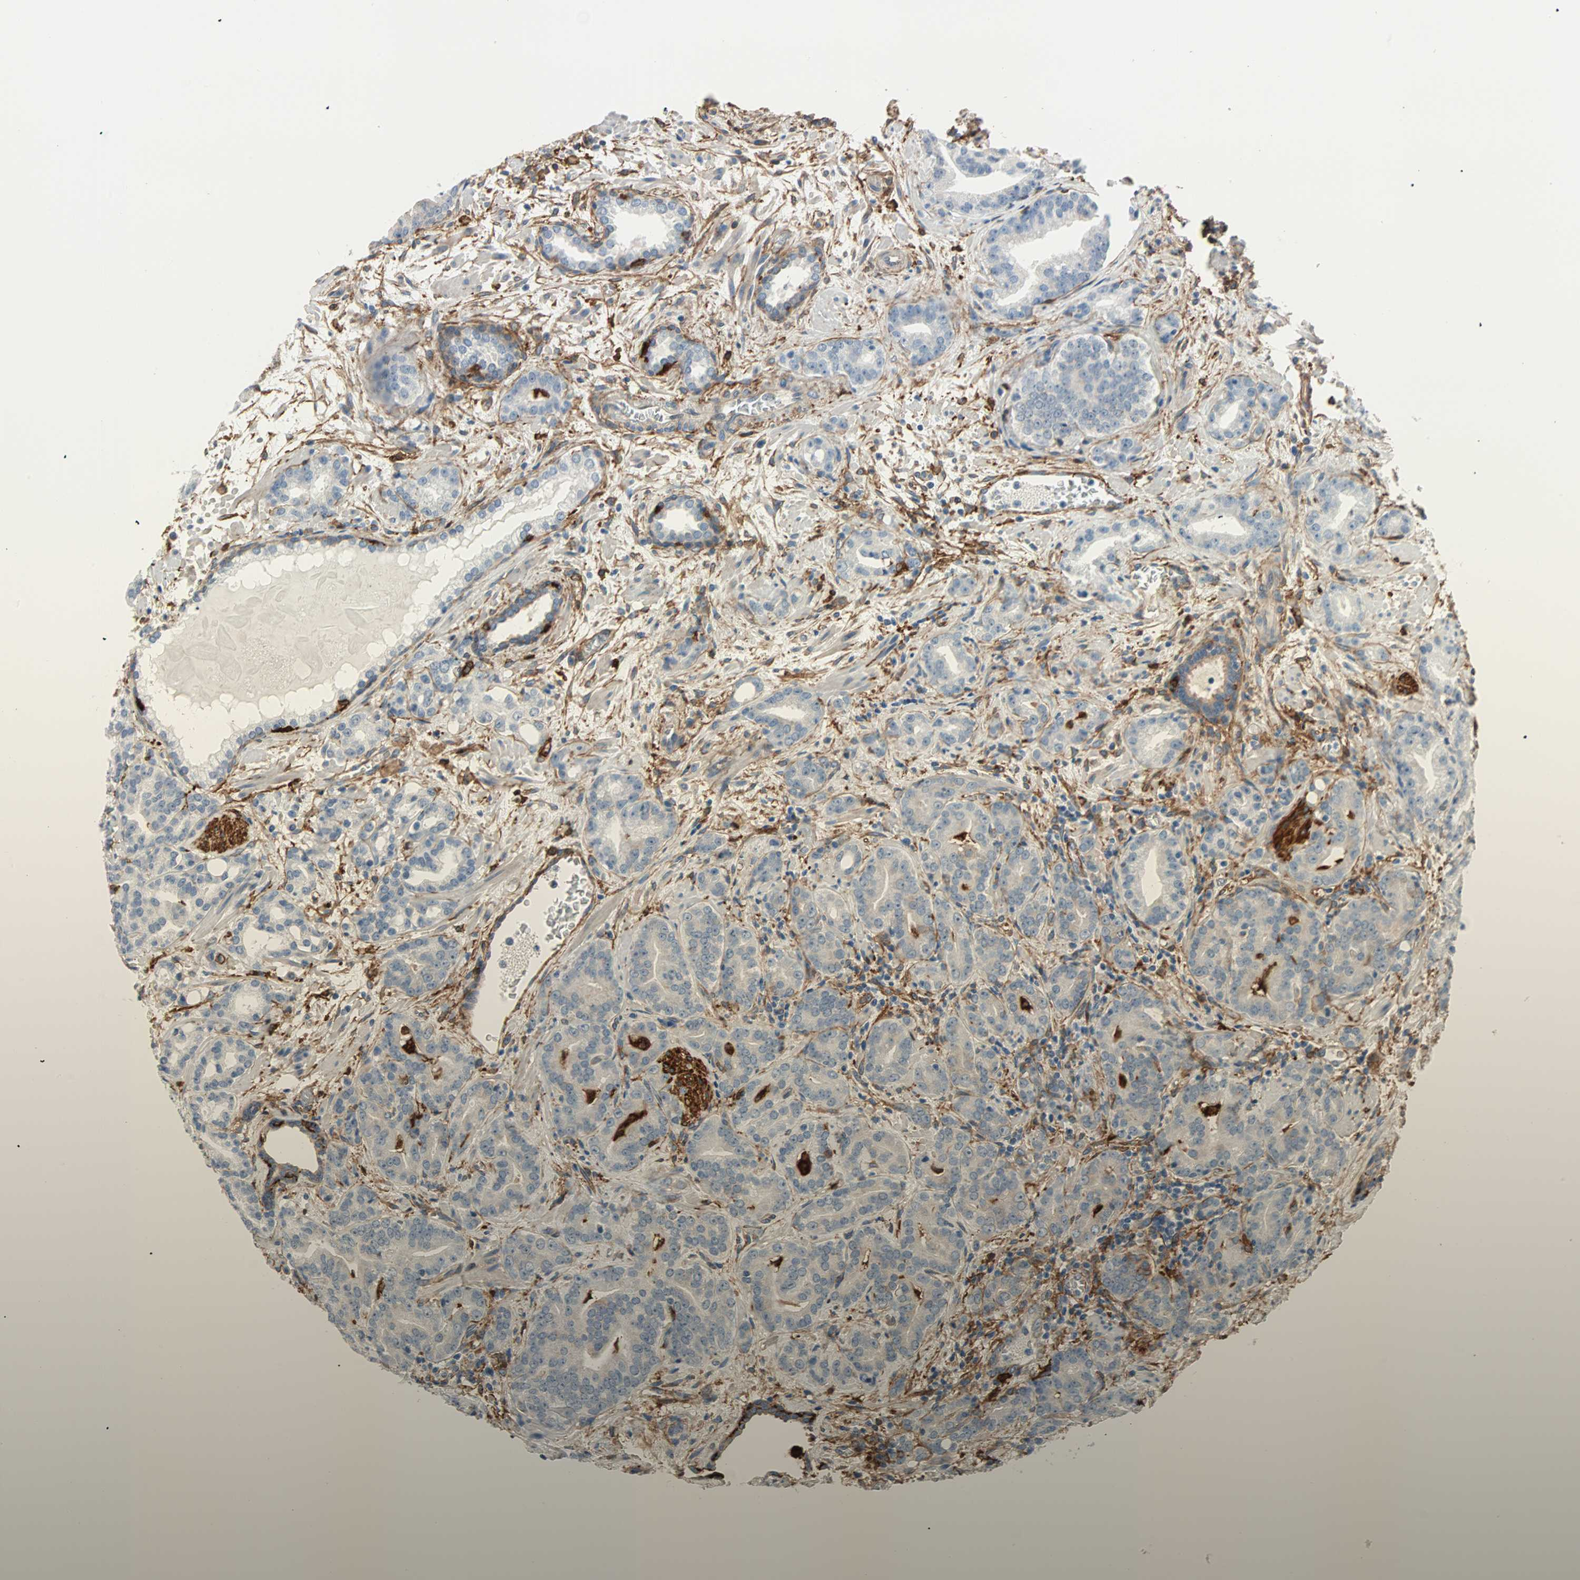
{"staining": {"intensity": "weak", "quantity": "25%-75%", "location": "cytoplasmic/membranous"}, "tissue": "prostate cancer", "cell_type": "Tumor cells", "image_type": "cancer", "snomed": [{"axis": "morphology", "description": "Adenocarcinoma, Low grade"}, {"axis": "topography", "description": "Prostate"}], "caption": "There is low levels of weak cytoplasmic/membranous positivity in tumor cells of prostate low-grade adenocarcinoma, as demonstrated by immunohistochemical staining (brown color).", "gene": "EPB41L2", "patient": {"sex": "male", "age": 63}}